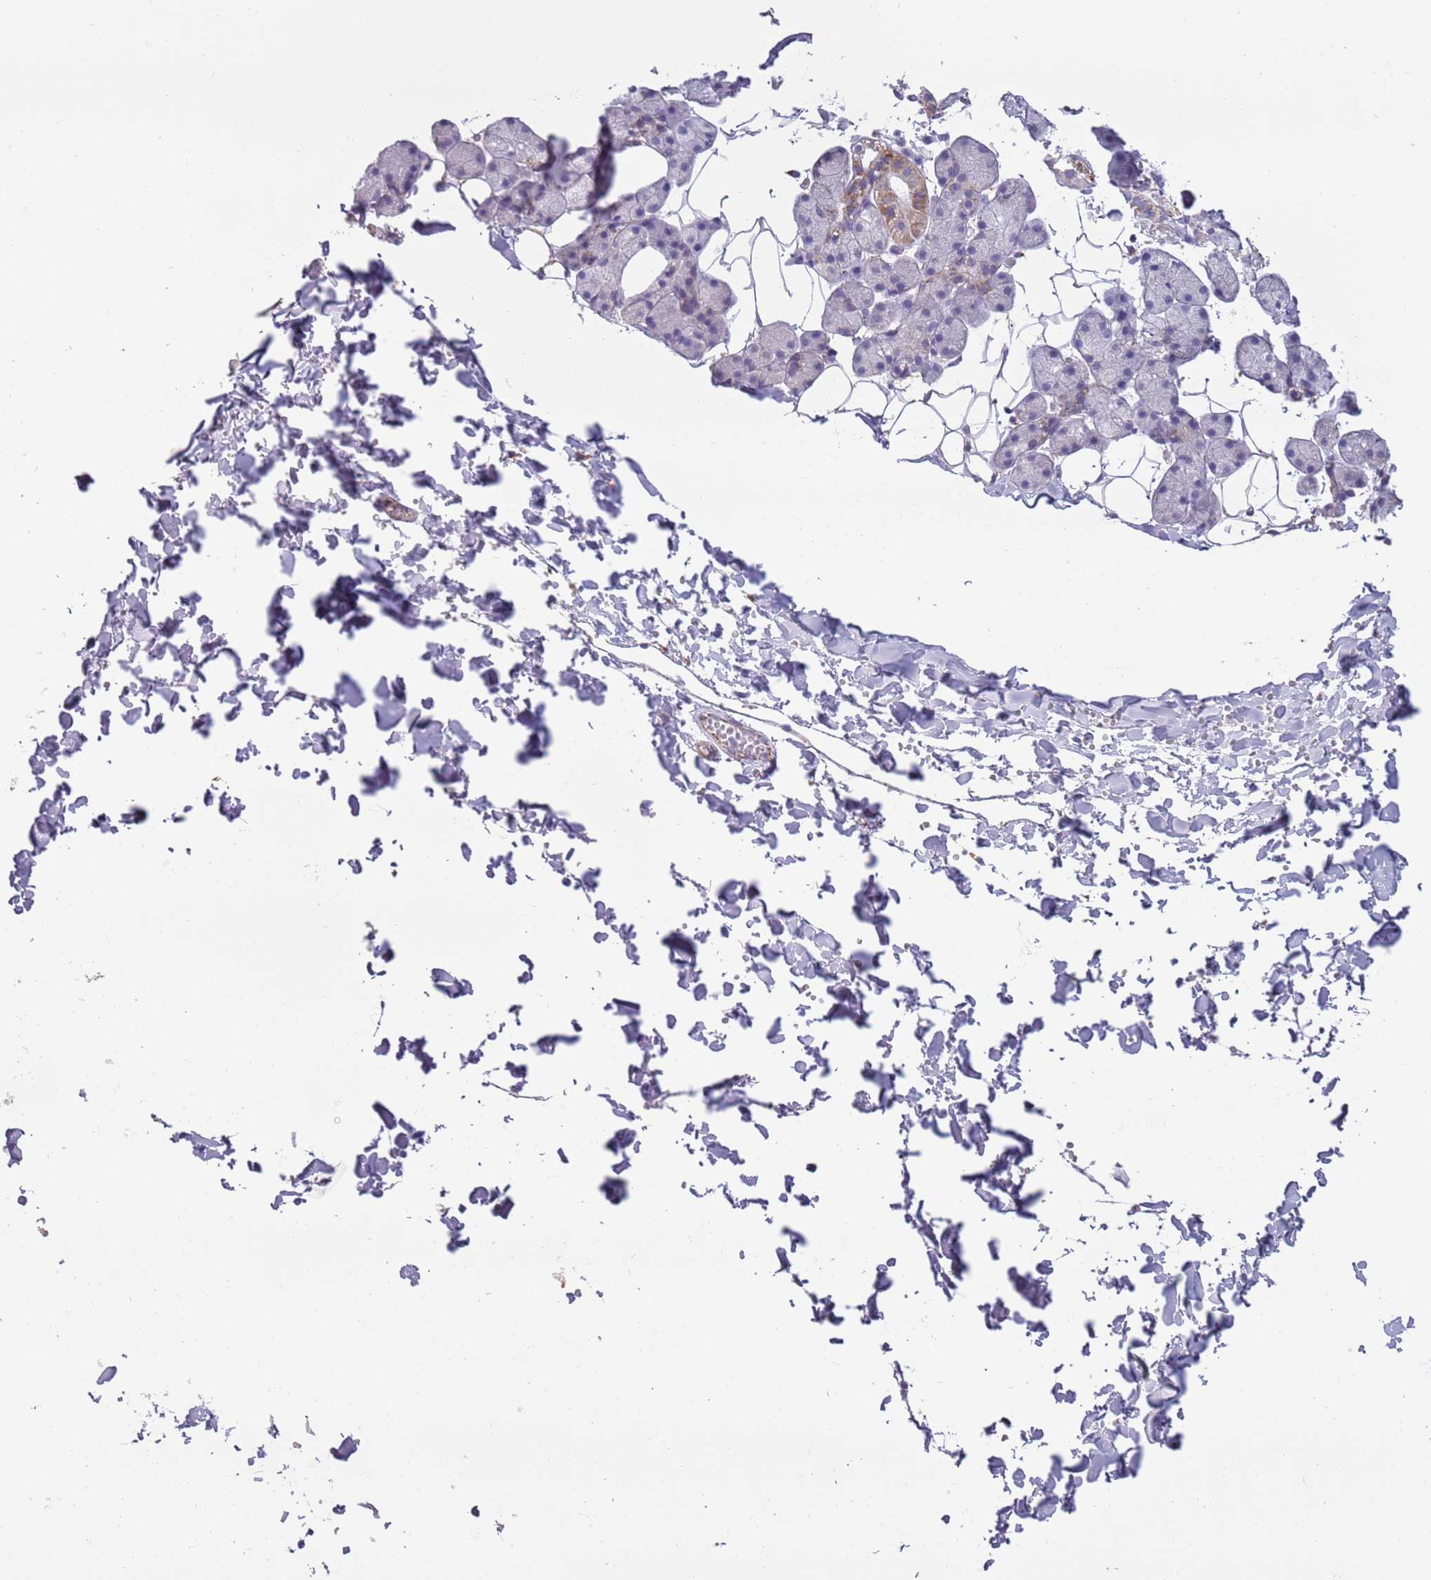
{"staining": {"intensity": "moderate", "quantity": "<25%", "location": "cytoplasmic/membranous"}, "tissue": "salivary gland", "cell_type": "Glandular cells", "image_type": "normal", "snomed": [{"axis": "morphology", "description": "Normal tissue, NOS"}, {"axis": "topography", "description": "Salivary gland"}], "caption": "This histopathology image displays normal salivary gland stained with IHC to label a protein in brown. The cytoplasmic/membranous of glandular cells show moderate positivity for the protein. Nuclei are counter-stained blue.", "gene": "RNF222", "patient": {"sex": "female", "age": 33}}